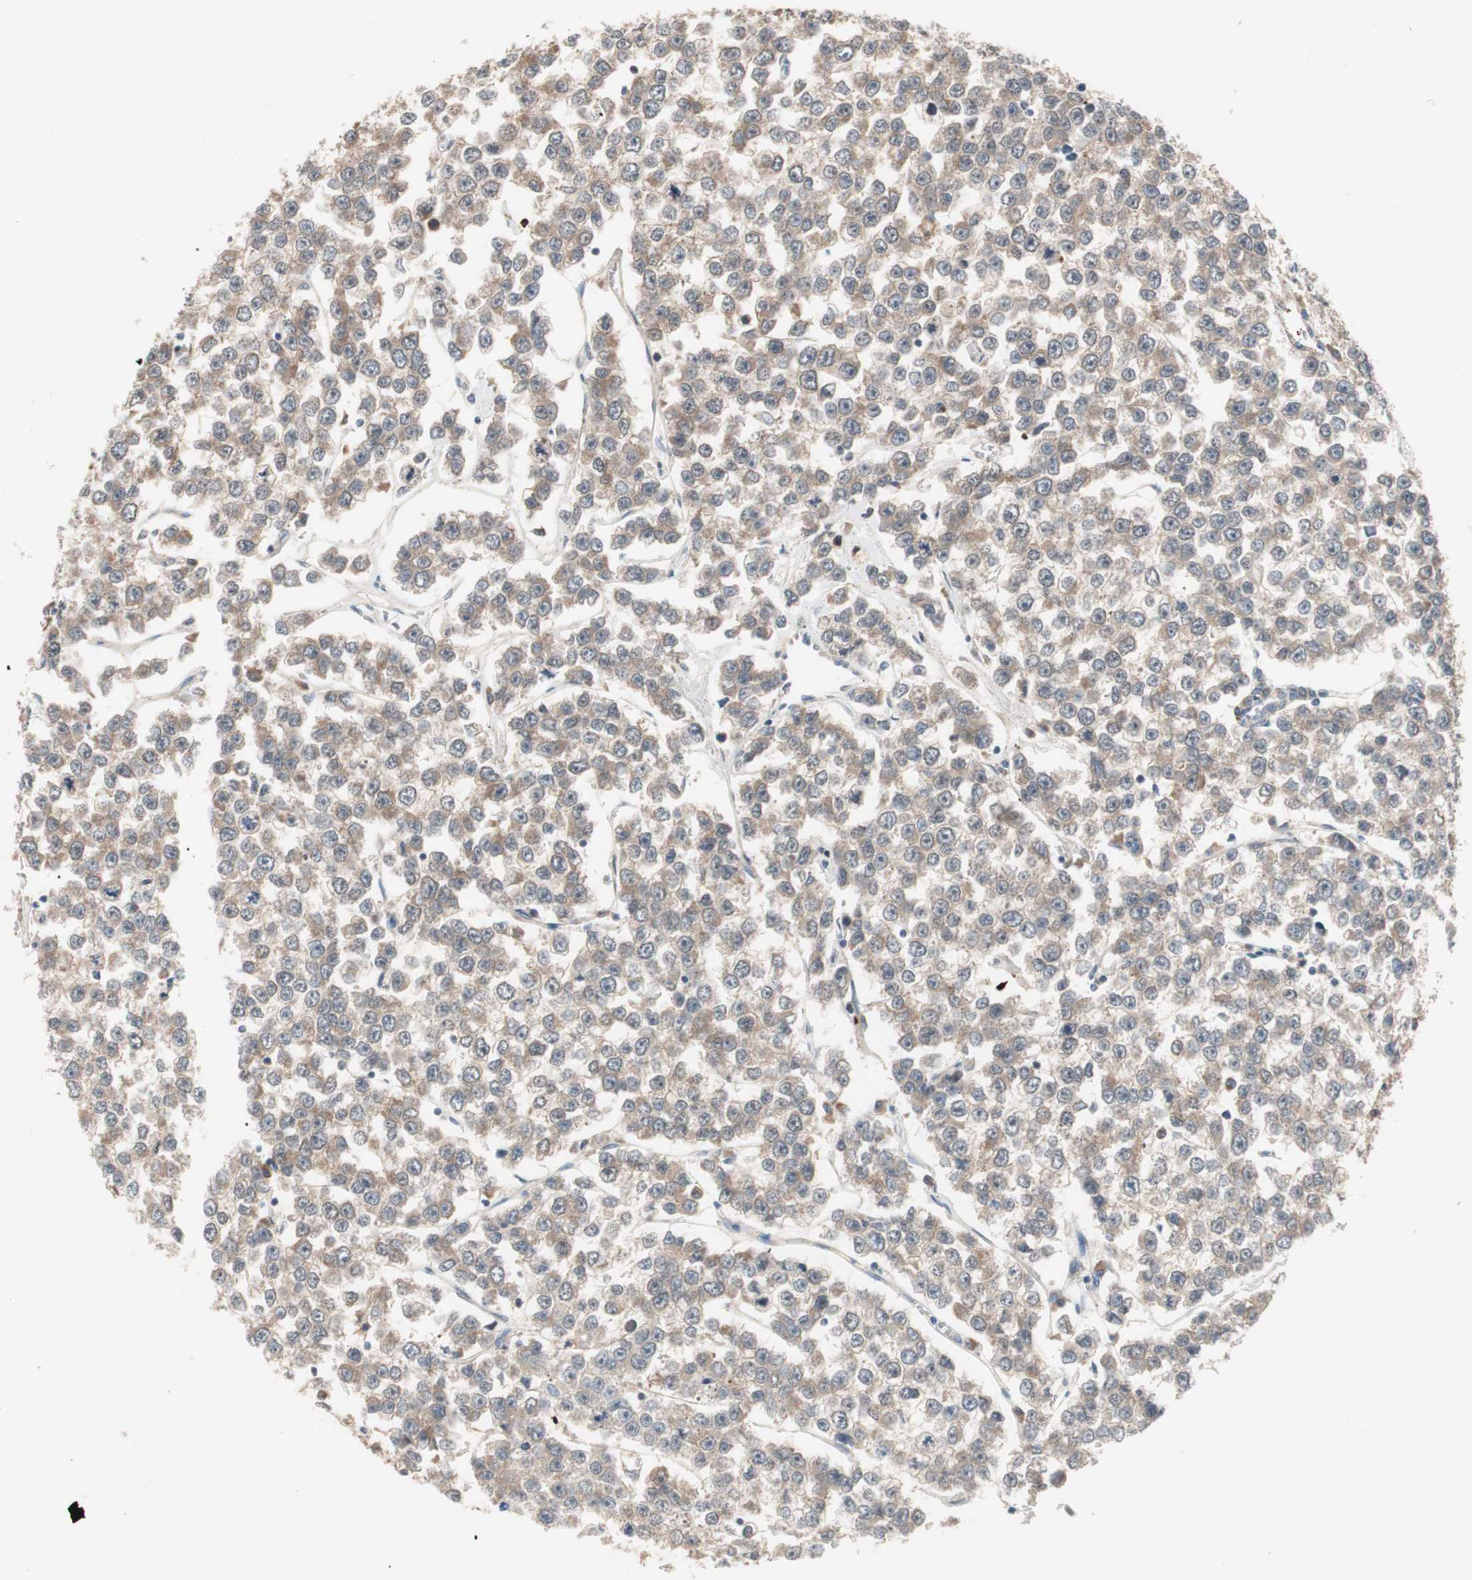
{"staining": {"intensity": "moderate", "quantity": ">75%", "location": "cytoplasmic/membranous"}, "tissue": "testis cancer", "cell_type": "Tumor cells", "image_type": "cancer", "snomed": [{"axis": "morphology", "description": "Seminoma, NOS"}, {"axis": "morphology", "description": "Carcinoma, Embryonal, NOS"}, {"axis": "topography", "description": "Testis"}], "caption": "Protein staining of testis seminoma tissue exhibits moderate cytoplasmic/membranous staining in approximately >75% of tumor cells.", "gene": "HMBS", "patient": {"sex": "male", "age": 52}}